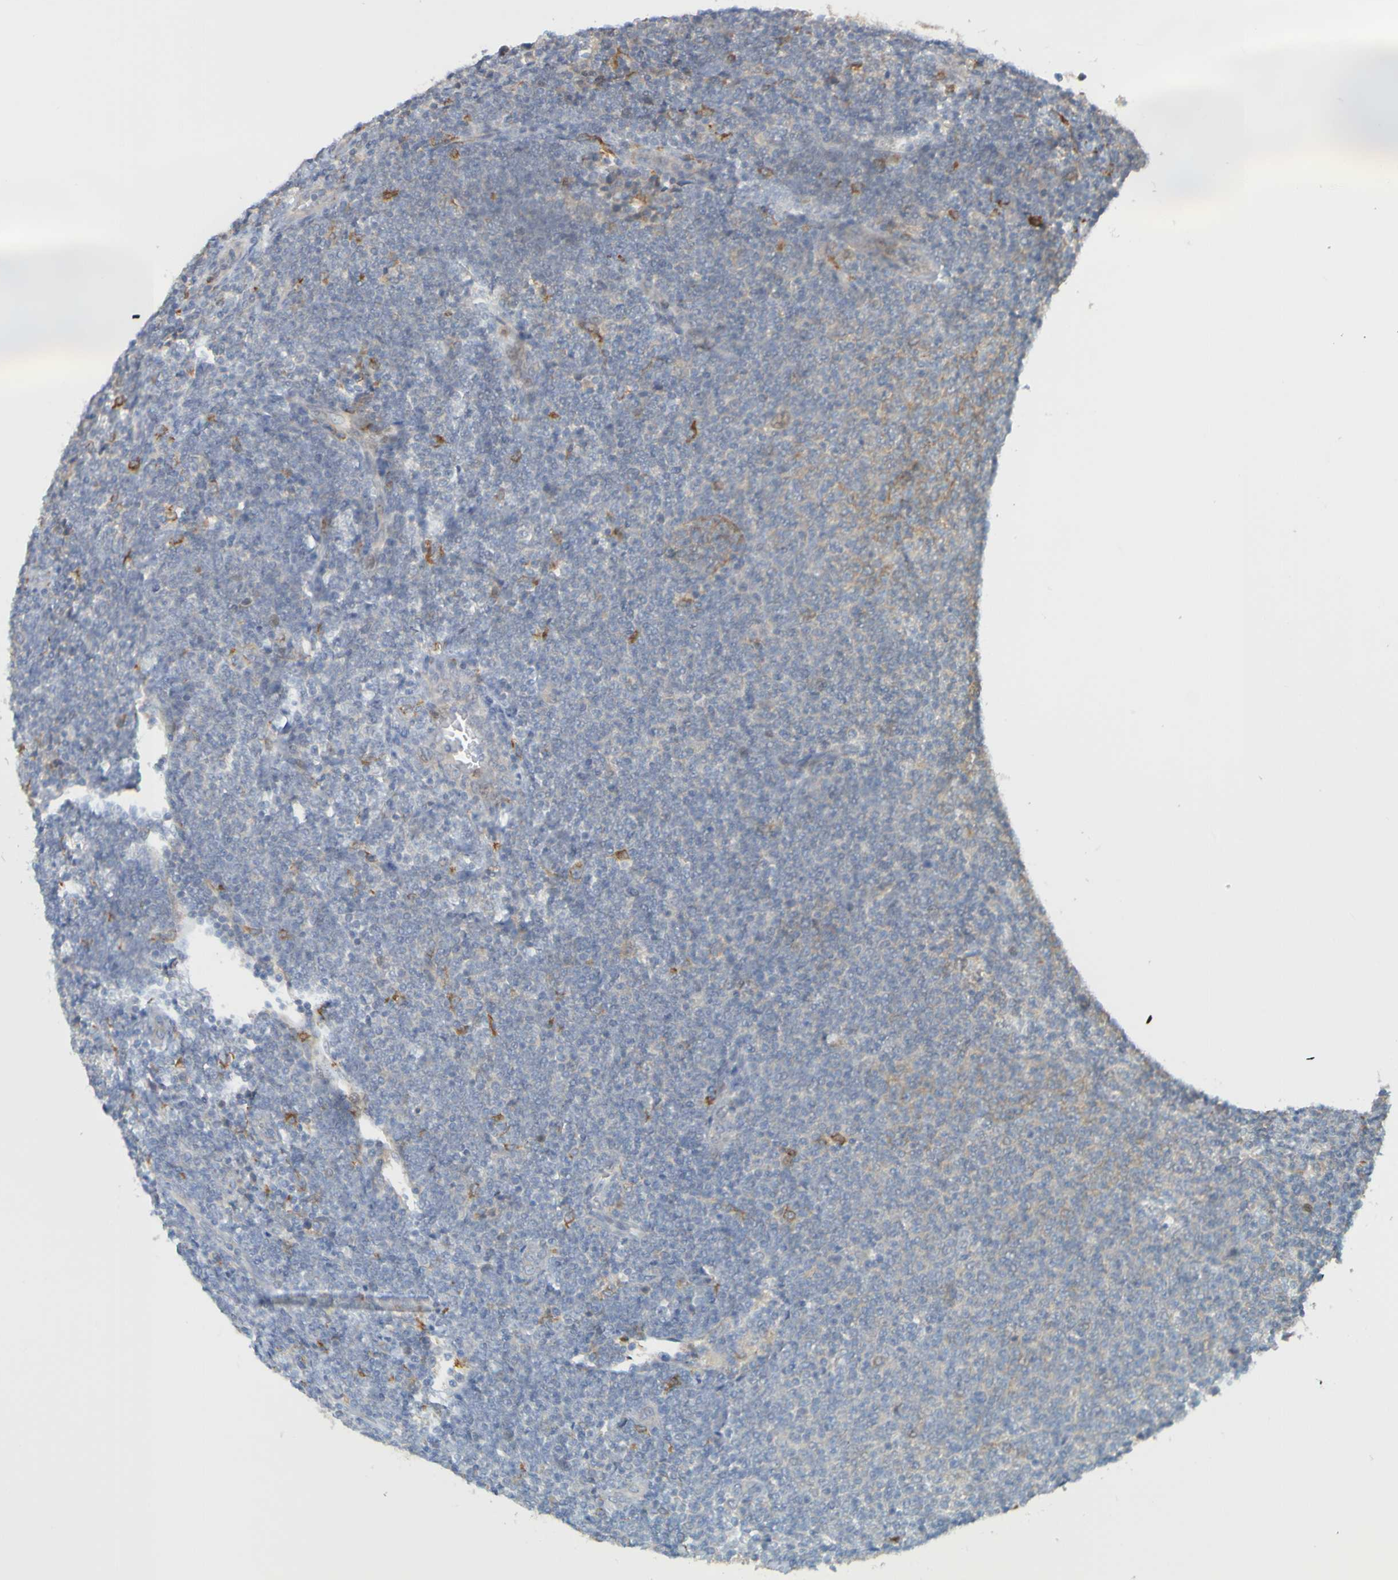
{"staining": {"intensity": "moderate", "quantity": "<25%", "location": "cytoplasmic/membranous"}, "tissue": "lymphoma", "cell_type": "Tumor cells", "image_type": "cancer", "snomed": [{"axis": "morphology", "description": "Malignant lymphoma, non-Hodgkin's type, Low grade"}, {"axis": "topography", "description": "Lymph node"}], "caption": "IHC image of human malignant lymphoma, non-Hodgkin's type (low-grade) stained for a protein (brown), which exhibits low levels of moderate cytoplasmic/membranous staining in about <25% of tumor cells.", "gene": "NAV2", "patient": {"sex": "male", "age": 66}}